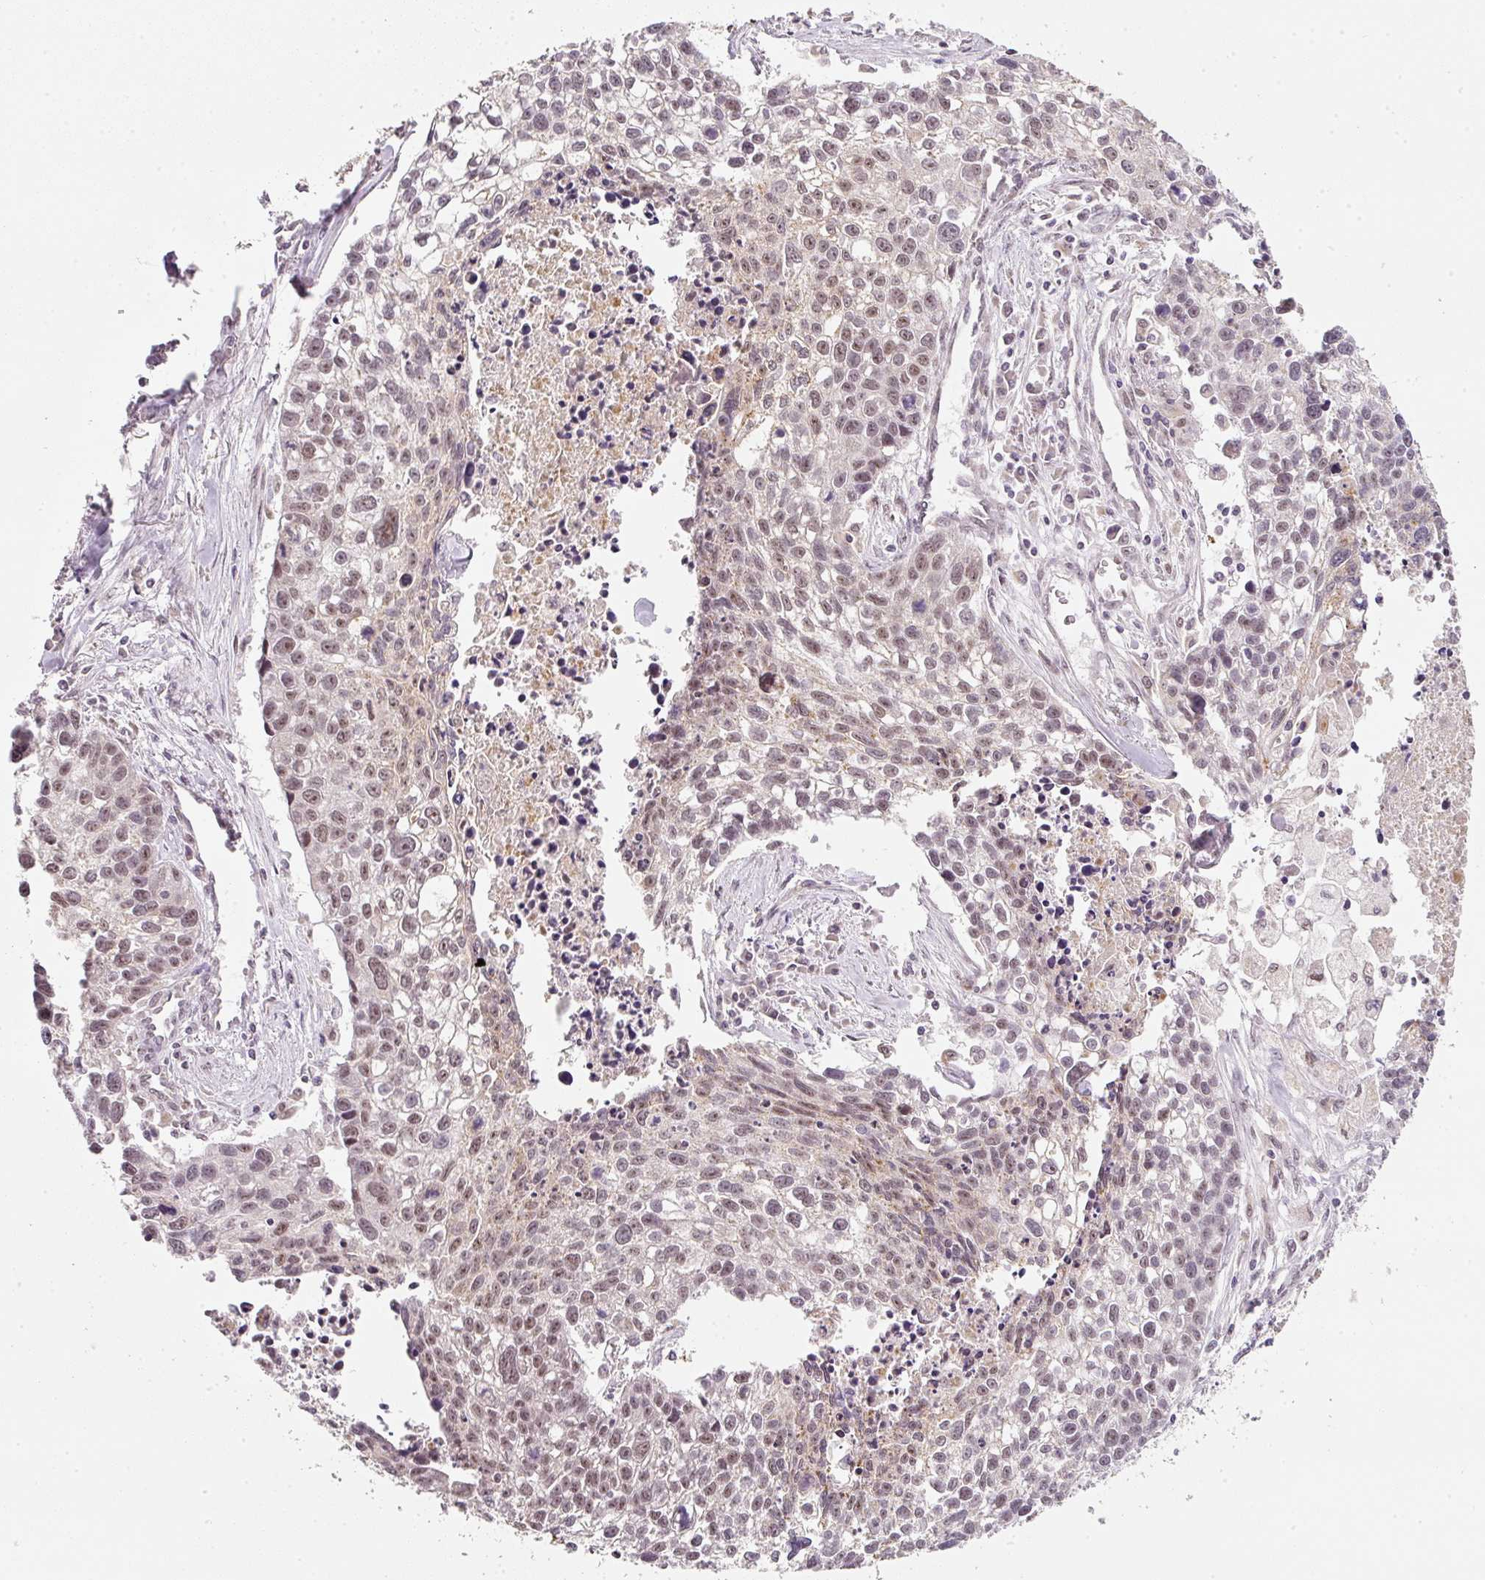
{"staining": {"intensity": "moderate", "quantity": "<25%", "location": "nuclear"}, "tissue": "lung cancer", "cell_type": "Tumor cells", "image_type": "cancer", "snomed": [{"axis": "morphology", "description": "Squamous cell carcinoma, NOS"}, {"axis": "topography", "description": "Lung"}], "caption": "The micrograph exhibits immunohistochemical staining of lung cancer. There is moderate nuclear expression is present in approximately <25% of tumor cells. Ihc stains the protein in brown and the nuclei are stained blue.", "gene": "FSTL3", "patient": {"sex": "male", "age": 74}}